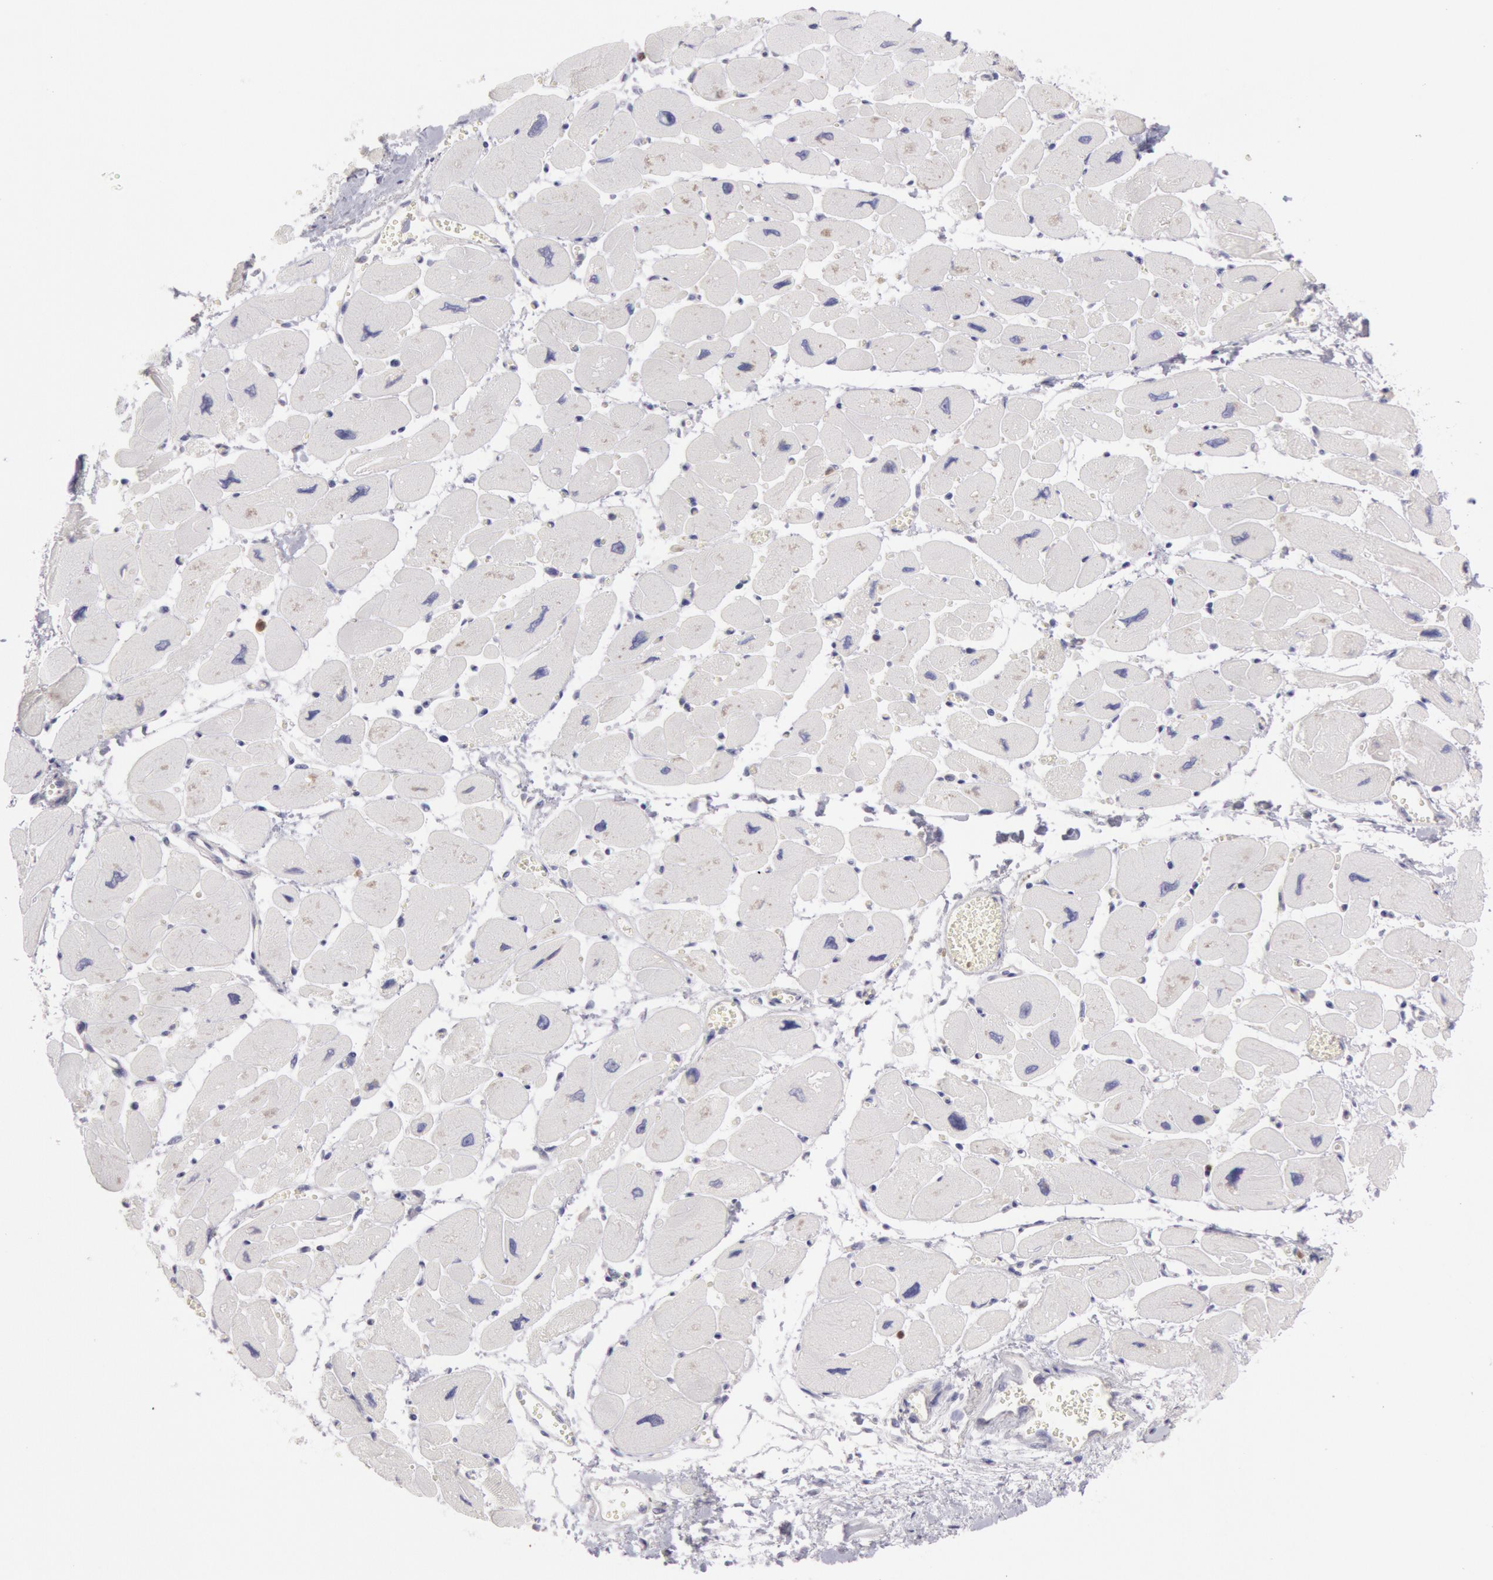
{"staining": {"intensity": "negative", "quantity": "none", "location": "none"}, "tissue": "heart muscle", "cell_type": "Cardiomyocytes", "image_type": "normal", "snomed": [{"axis": "morphology", "description": "Normal tissue, NOS"}, {"axis": "topography", "description": "Heart"}], "caption": "Immunohistochemistry histopathology image of benign heart muscle stained for a protein (brown), which reveals no staining in cardiomyocytes.", "gene": "RAB27A", "patient": {"sex": "female", "age": 54}}